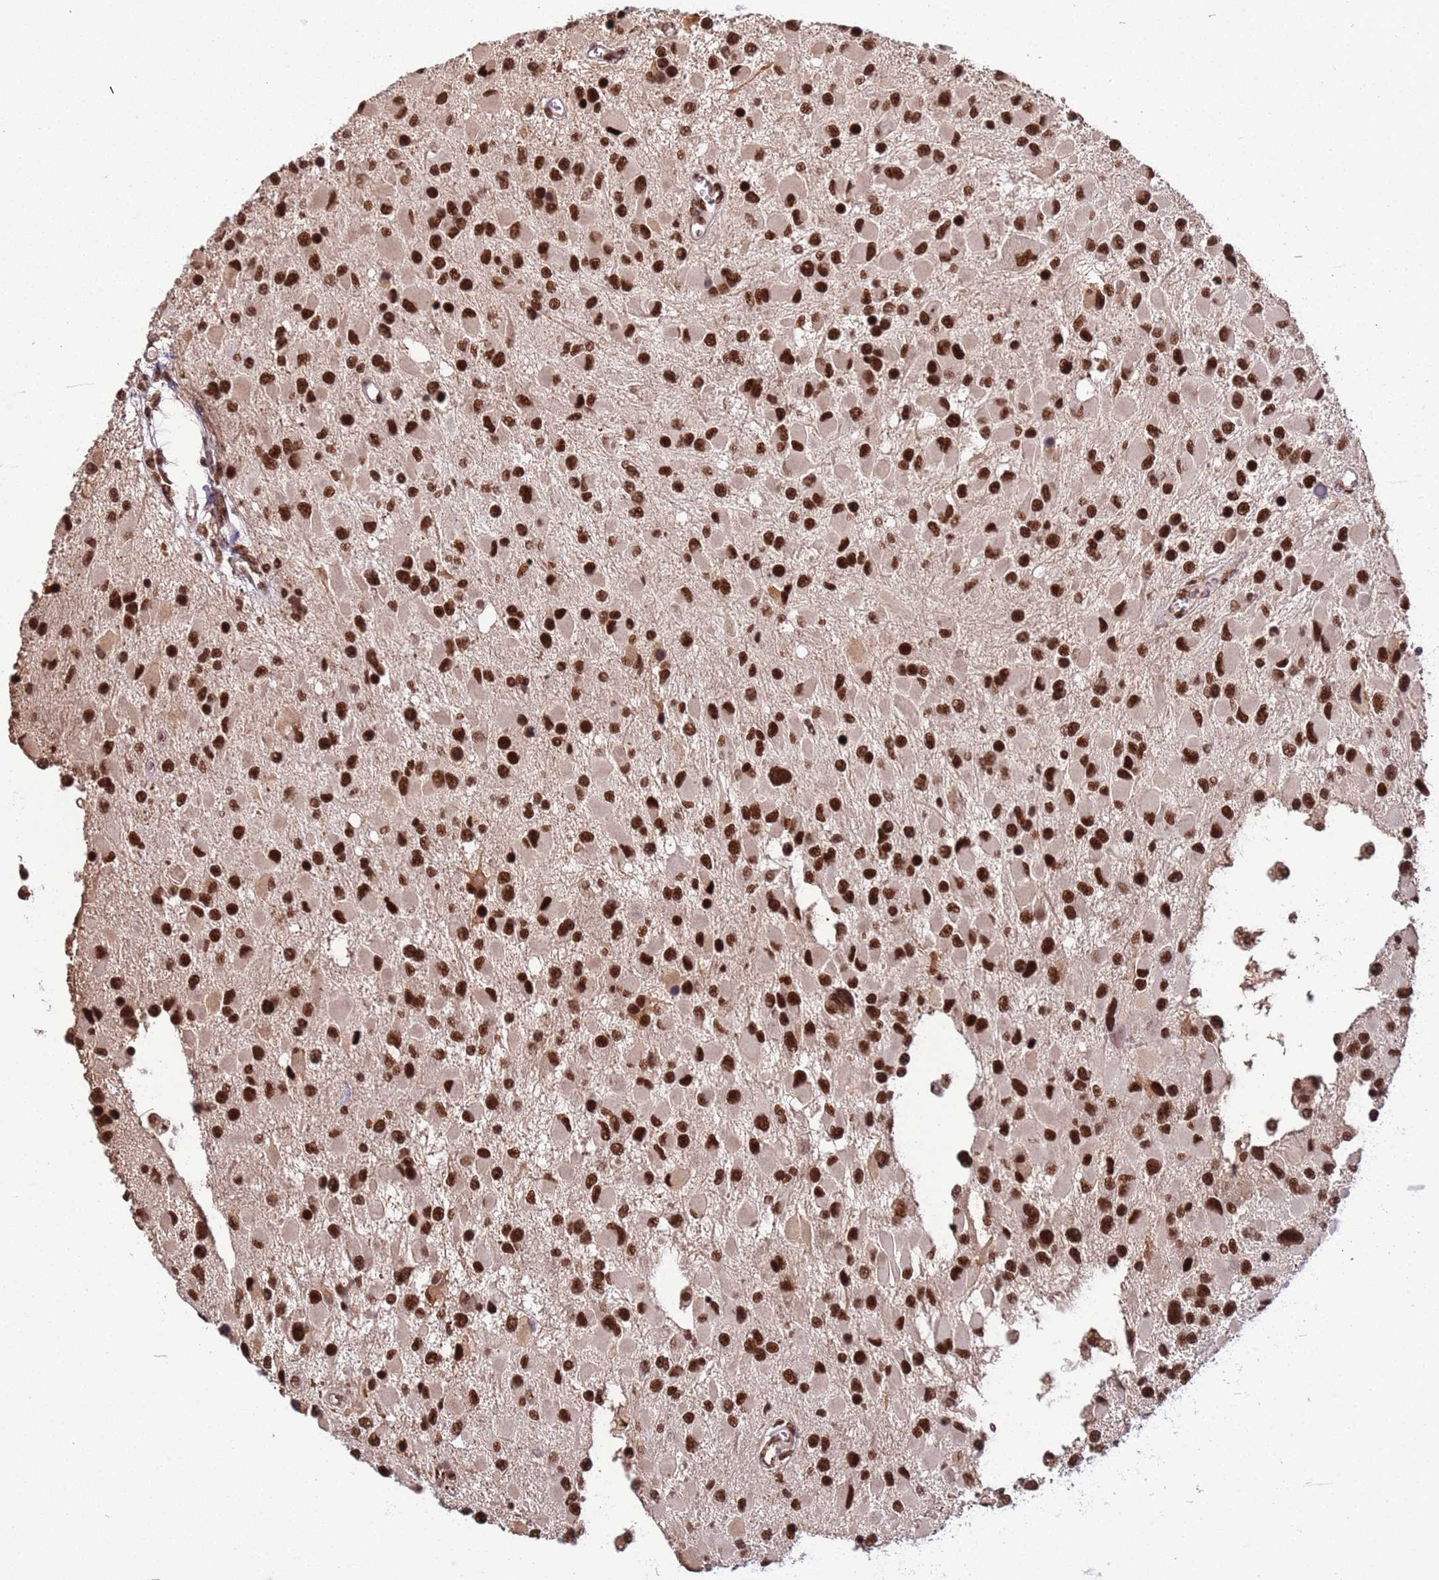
{"staining": {"intensity": "strong", "quantity": ">75%", "location": "nuclear"}, "tissue": "glioma", "cell_type": "Tumor cells", "image_type": "cancer", "snomed": [{"axis": "morphology", "description": "Glioma, malignant, High grade"}, {"axis": "topography", "description": "Brain"}], "caption": "Protein expression analysis of glioma reveals strong nuclear staining in approximately >75% of tumor cells.", "gene": "SRRT", "patient": {"sex": "male", "age": 53}}